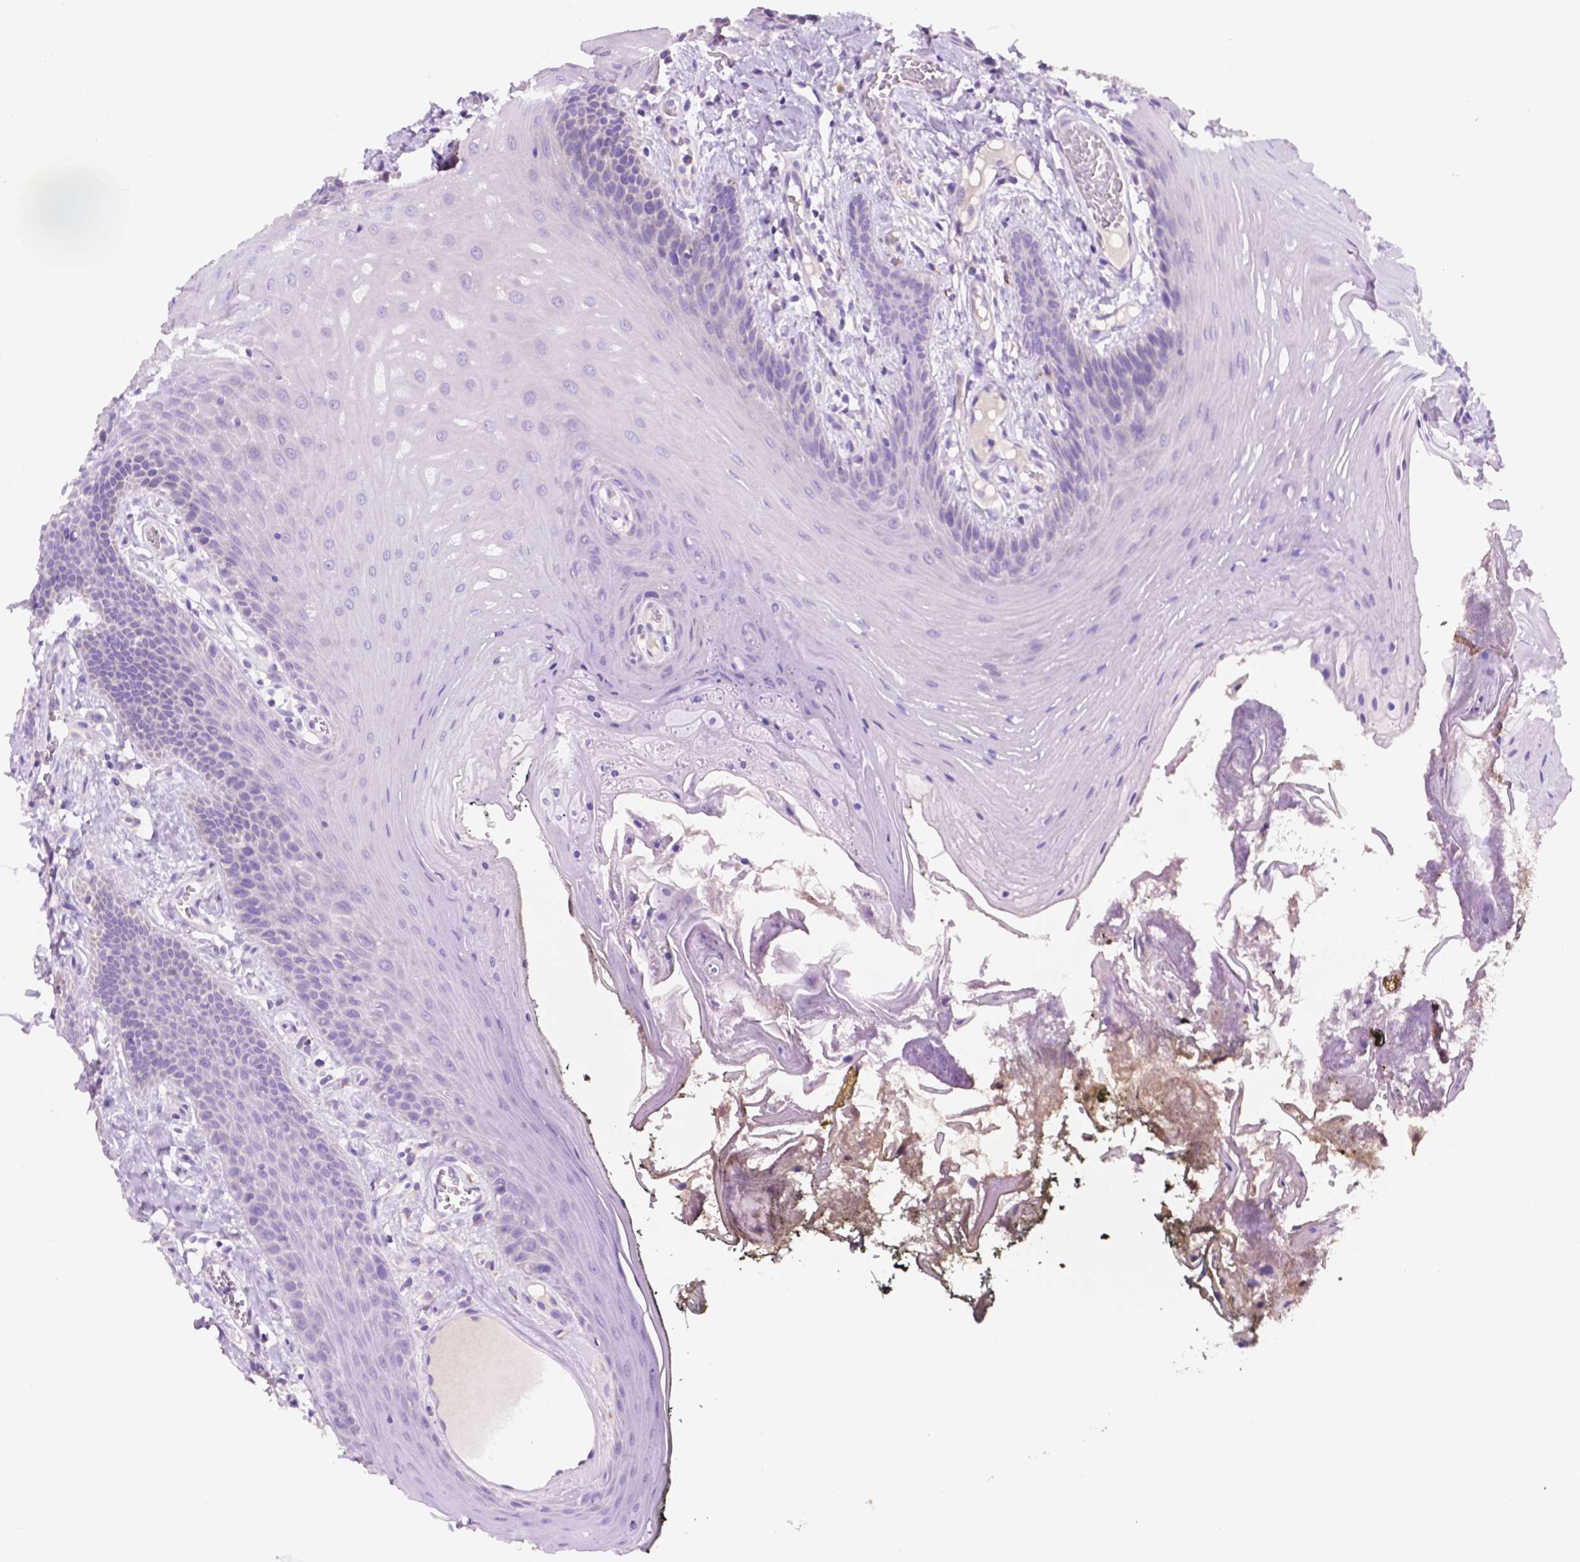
{"staining": {"intensity": "negative", "quantity": "none", "location": "none"}, "tissue": "oral mucosa", "cell_type": "Squamous epithelial cells", "image_type": "normal", "snomed": [{"axis": "morphology", "description": "Normal tissue, NOS"}, {"axis": "topography", "description": "Oral tissue"}], "caption": "High power microscopy image of an immunohistochemistry photomicrograph of unremarkable oral mucosa, revealing no significant expression in squamous epithelial cells.", "gene": "CEACAM7", "patient": {"sex": "male", "age": 9}}